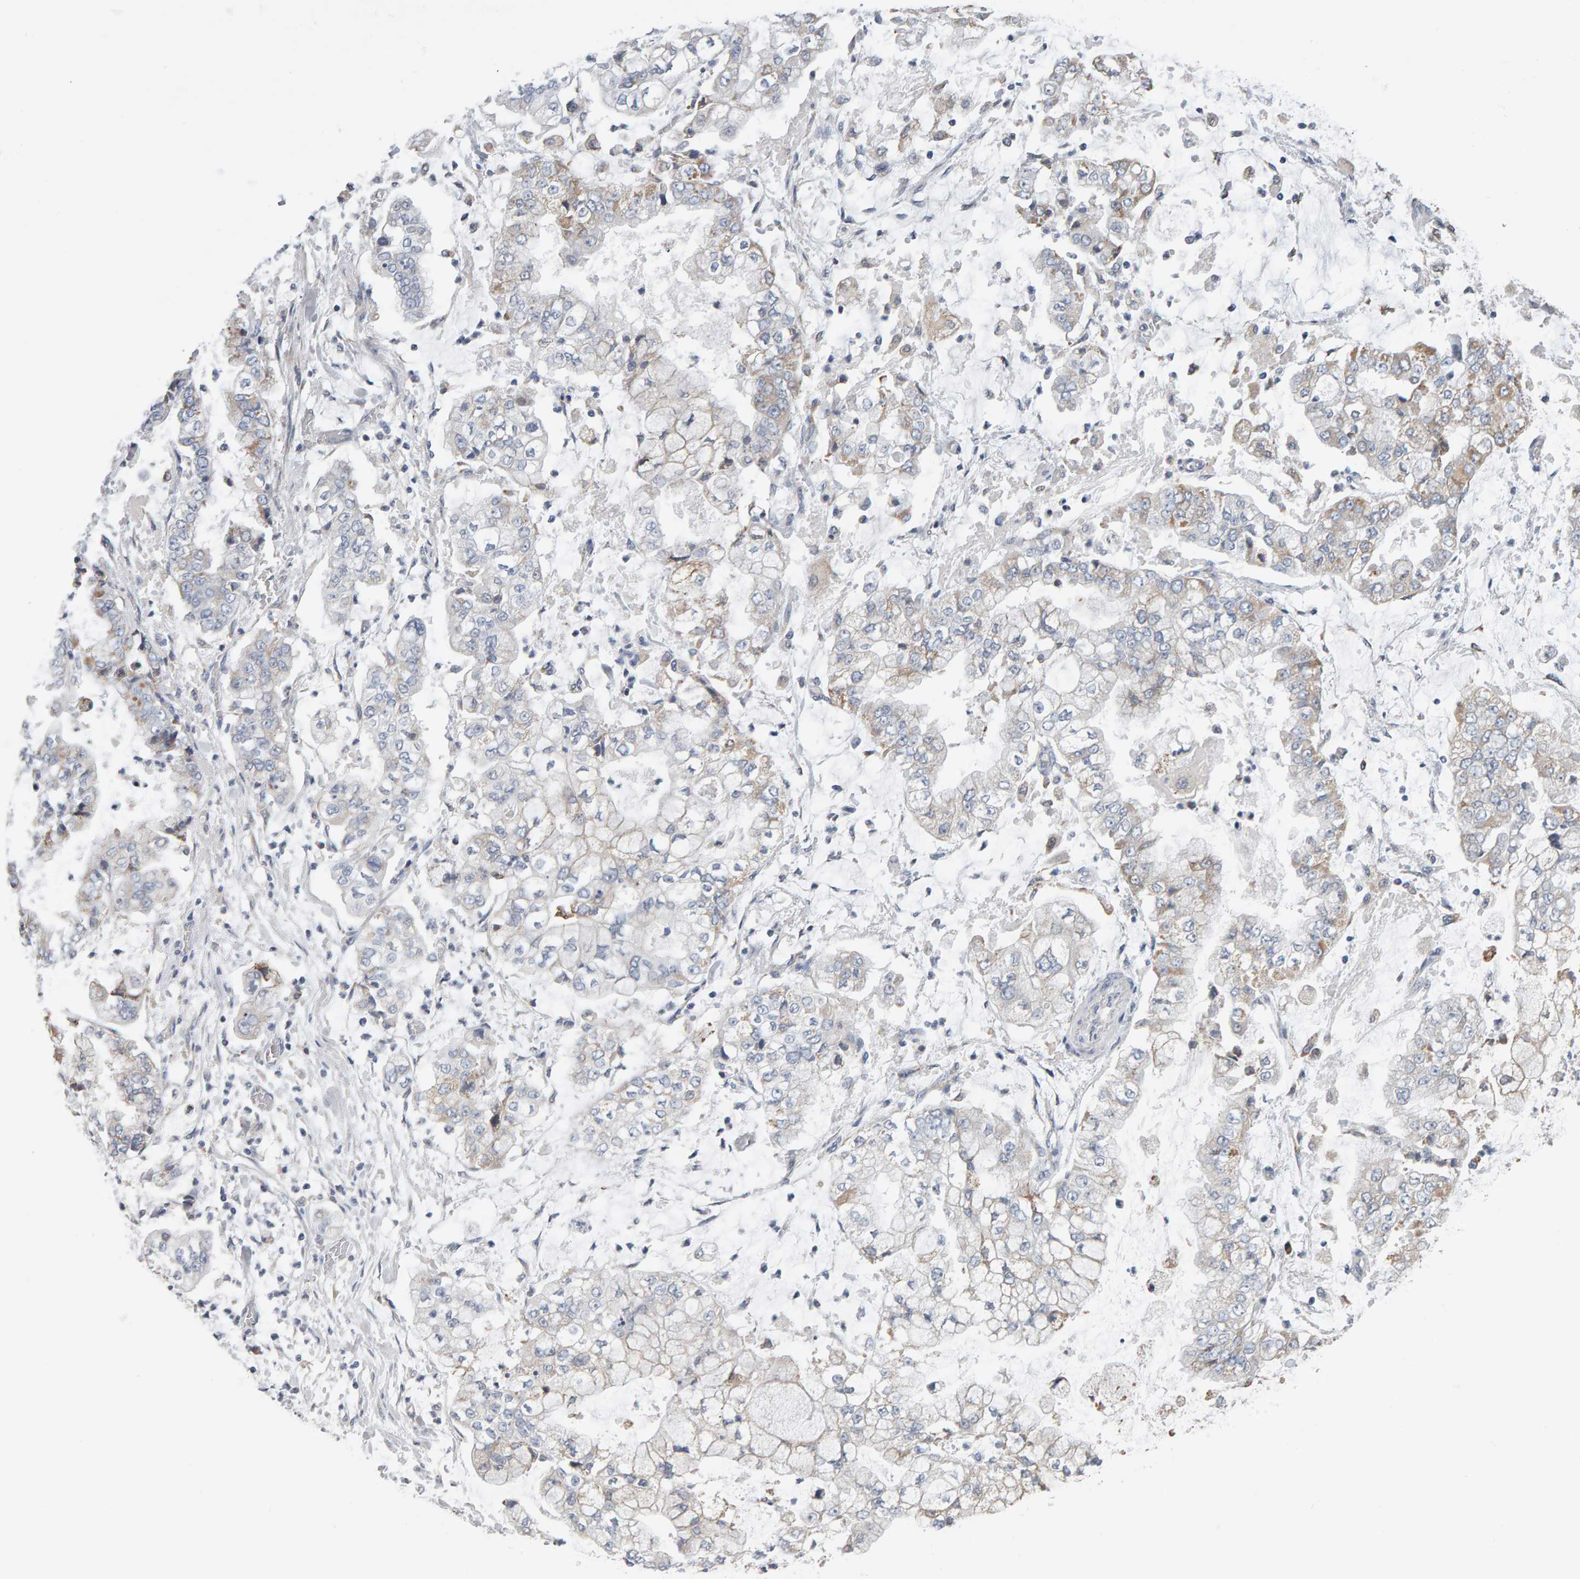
{"staining": {"intensity": "weak", "quantity": "25%-75%", "location": "cytoplasmic/membranous"}, "tissue": "stomach cancer", "cell_type": "Tumor cells", "image_type": "cancer", "snomed": [{"axis": "morphology", "description": "Adenocarcinoma, NOS"}, {"axis": "topography", "description": "Stomach"}], "caption": "Immunohistochemical staining of human stomach cancer displays weak cytoplasmic/membranous protein positivity in about 25%-75% of tumor cells.", "gene": "ADHFE1", "patient": {"sex": "male", "age": 76}}